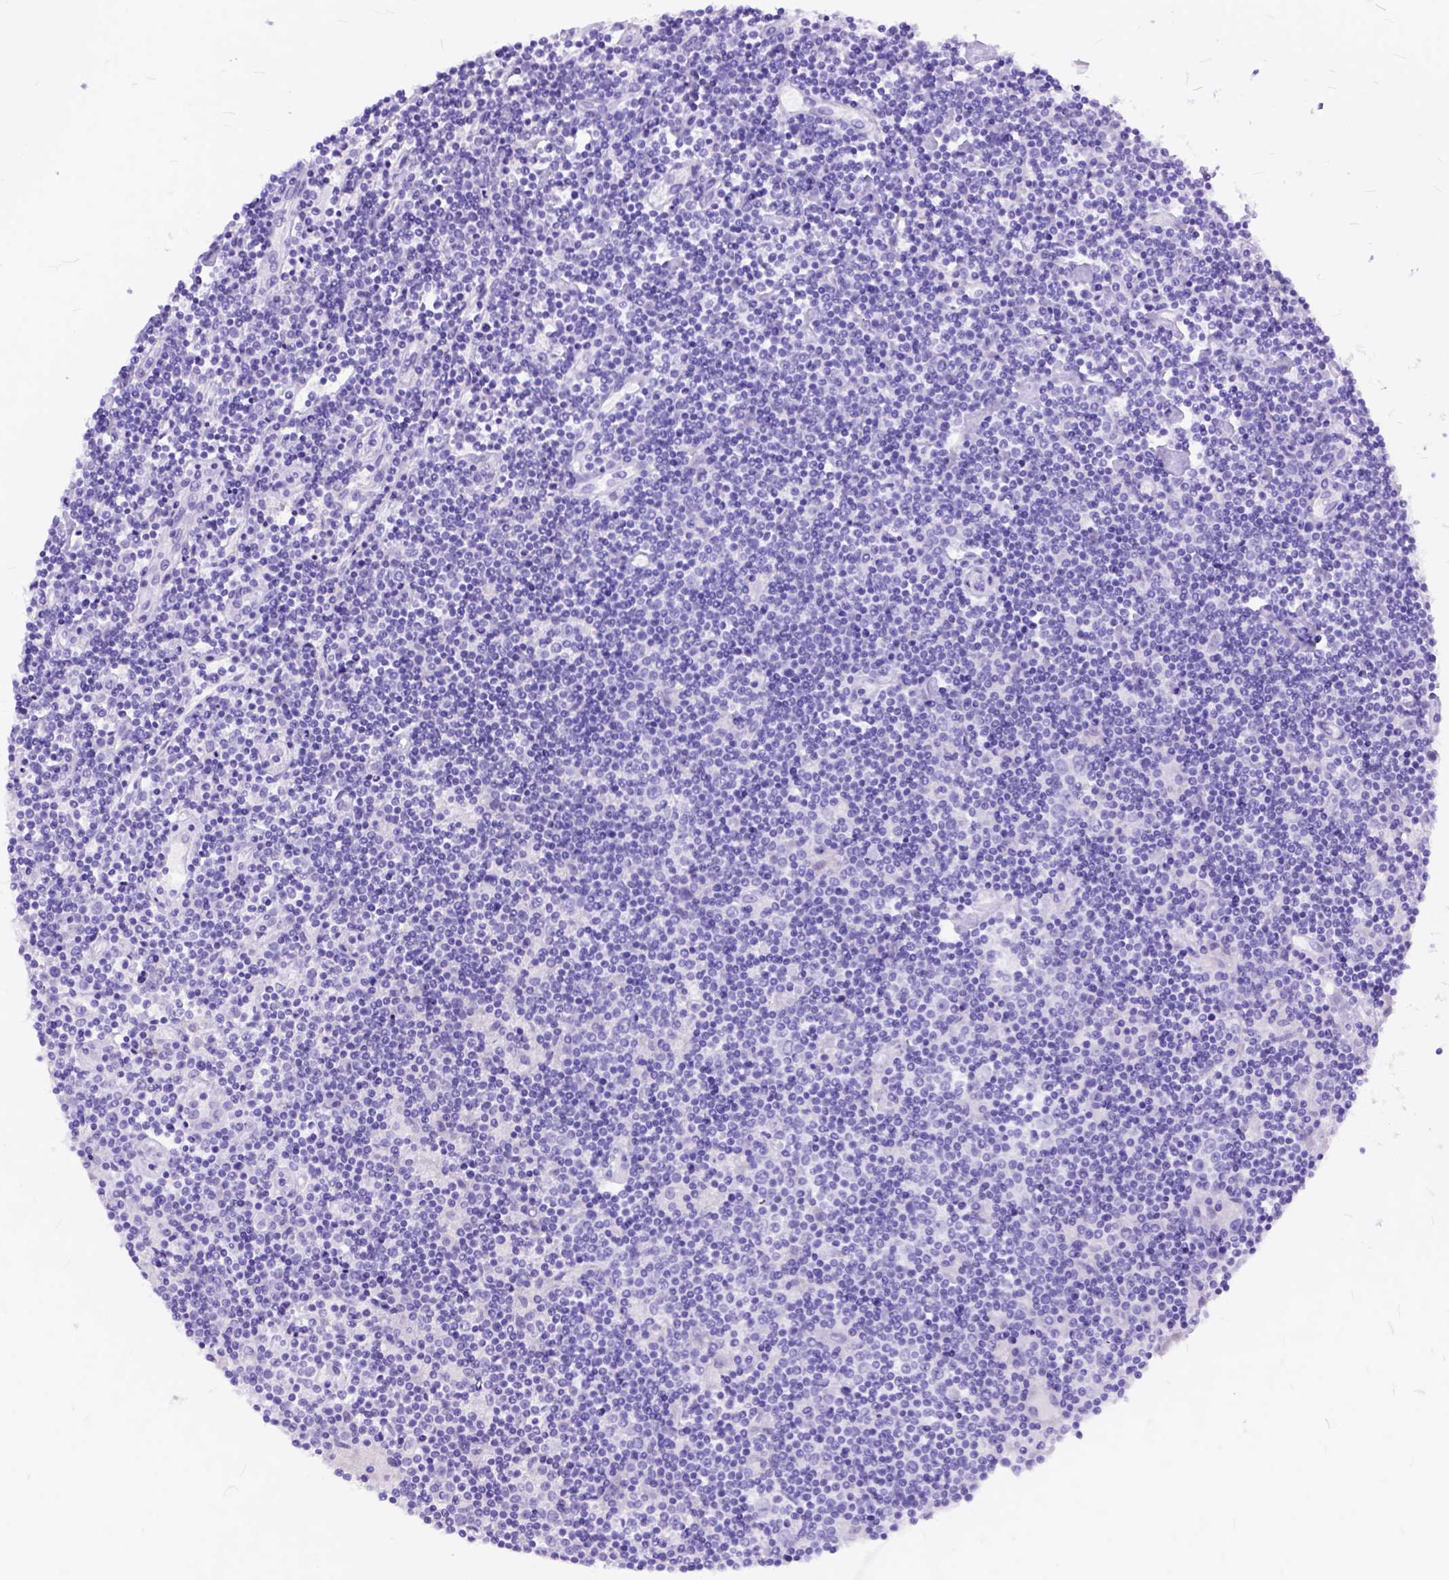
{"staining": {"intensity": "negative", "quantity": "none", "location": "none"}, "tissue": "lymphoma", "cell_type": "Tumor cells", "image_type": "cancer", "snomed": [{"axis": "morphology", "description": "Hodgkin's disease, NOS"}, {"axis": "topography", "description": "Lymph node"}], "caption": "Immunohistochemistry micrograph of neoplastic tissue: human Hodgkin's disease stained with DAB shows no significant protein expression in tumor cells.", "gene": "C1QTNF3", "patient": {"sex": "male", "age": 40}}